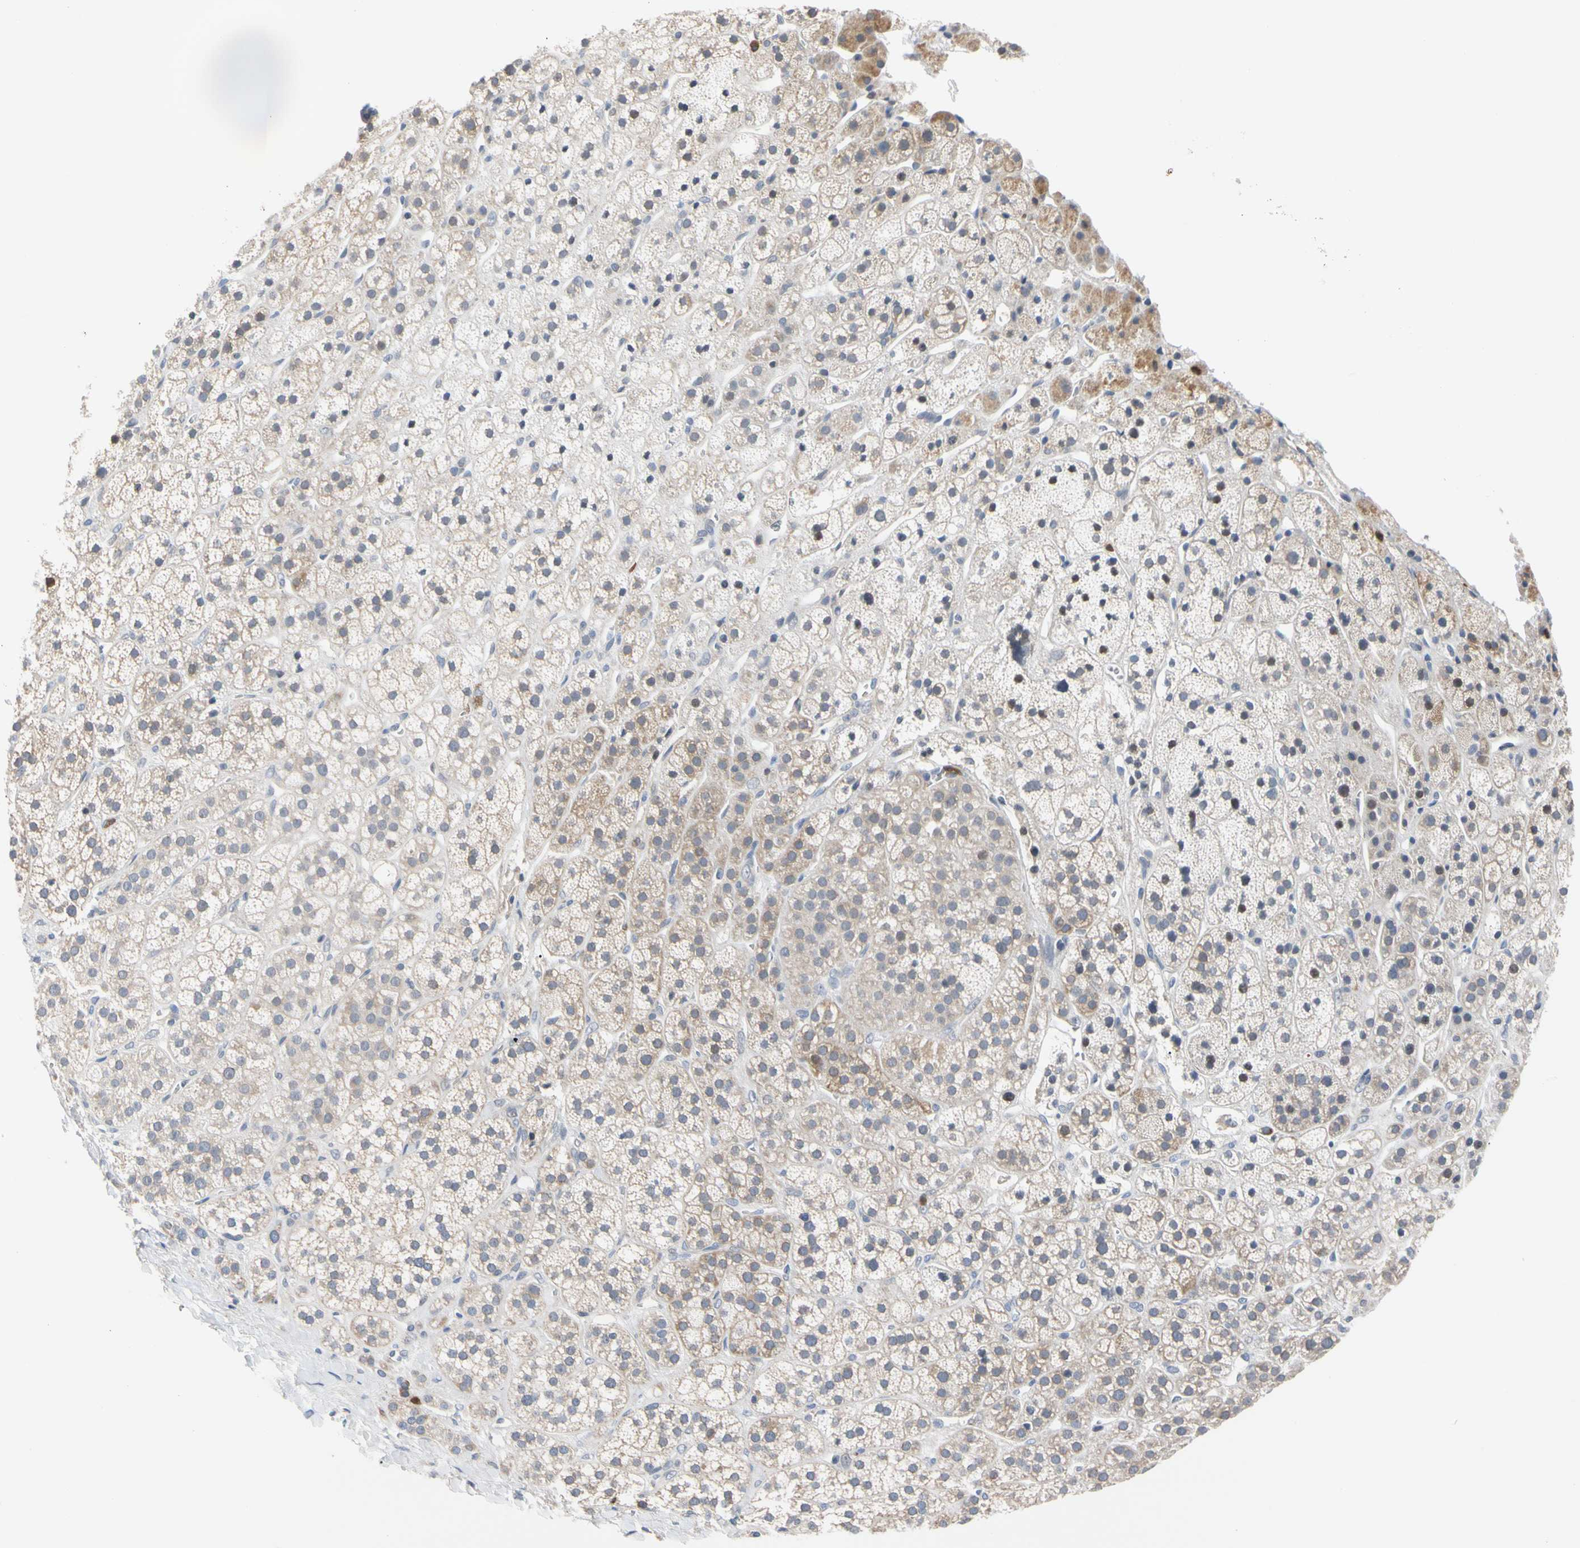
{"staining": {"intensity": "weak", "quantity": ">75%", "location": "cytoplasmic/membranous"}, "tissue": "adrenal gland", "cell_type": "Glandular cells", "image_type": "normal", "snomed": [{"axis": "morphology", "description": "Normal tissue, NOS"}, {"axis": "topography", "description": "Adrenal gland"}], "caption": "Protein staining of normal adrenal gland demonstrates weak cytoplasmic/membranous expression in about >75% of glandular cells.", "gene": "MCL1", "patient": {"sex": "male", "age": 56}}